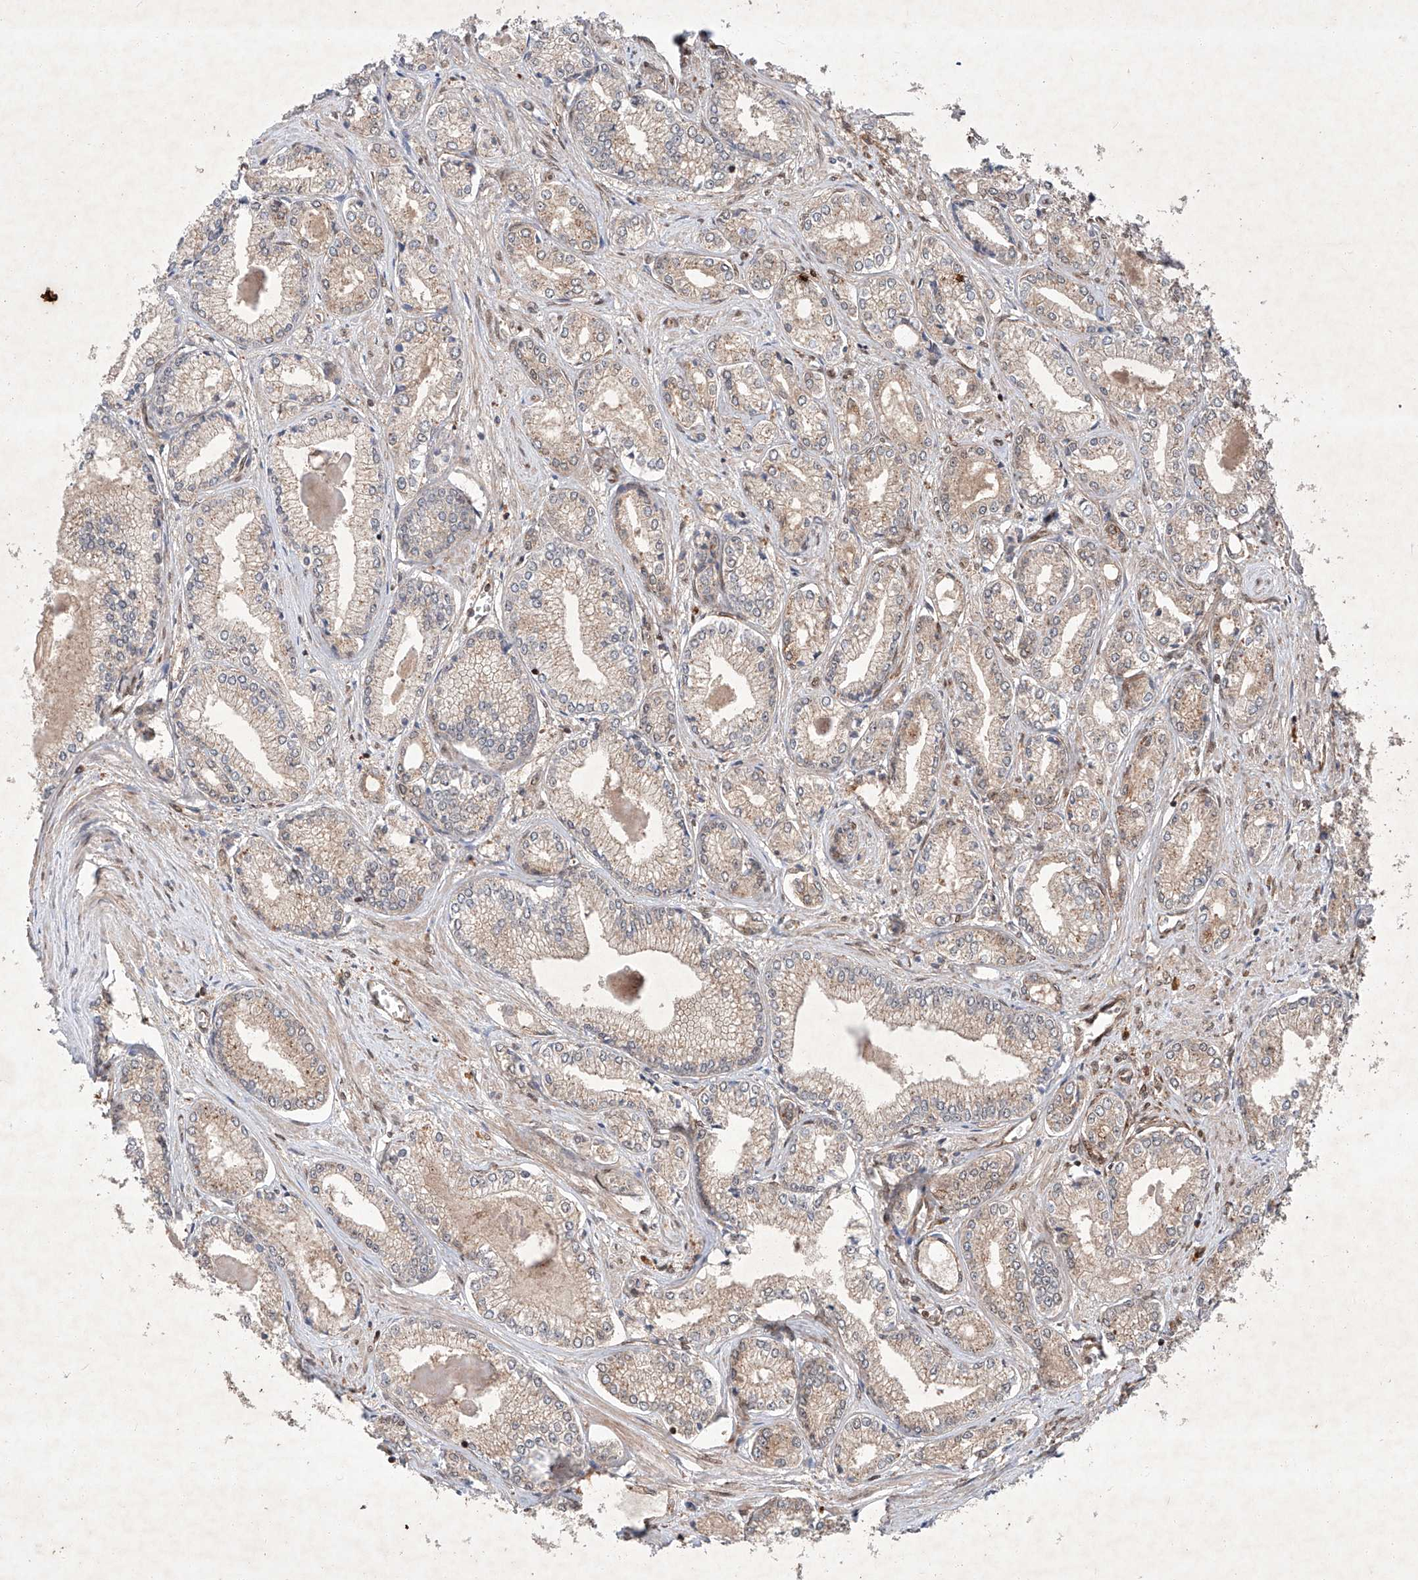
{"staining": {"intensity": "weak", "quantity": ">75%", "location": "cytoplasmic/membranous"}, "tissue": "prostate cancer", "cell_type": "Tumor cells", "image_type": "cancer", "snomed": [{"axis": "morphology", "description": "Adenocarcinoma, Low grade"}, {"axis": "topography", "description": "Prostate"}], "caption": "The image exhibits staining of prostate cancer (adenocarcinoma (low-grade)), revealing weak cytoplasmic/membranous protein expression (brown color) within tumor cells. (DAB IHC with brightfield microscopy, high magnification).", "gene": "ZFP28", "patient": {"sex": "male", "age": 60}}